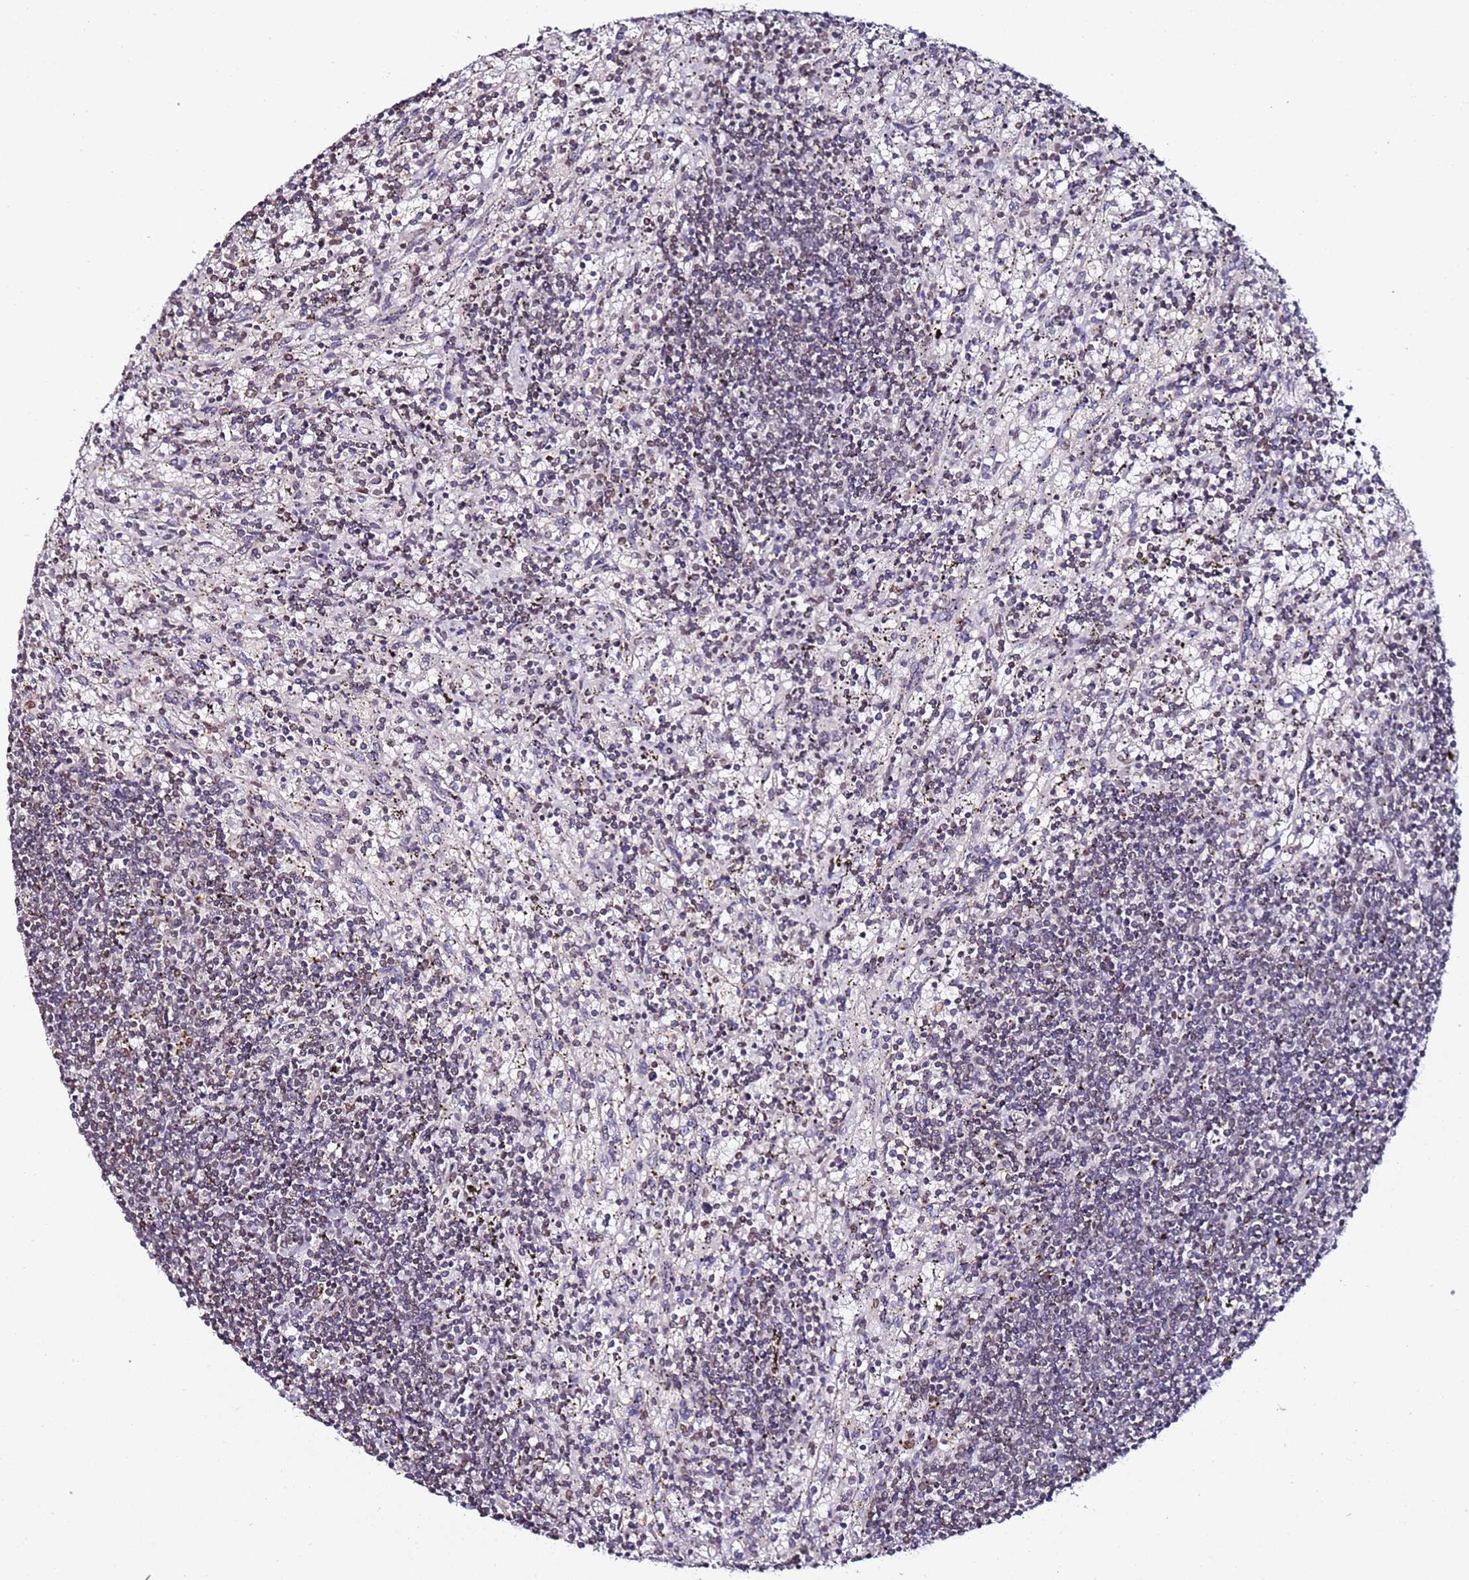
{"staining": {"intensity": "negative", "quantity": "none", "location": "none"}, "tissue": "lymphoma", "cell_type": "Tumor cells", "image_type": "cancer", "snomed": [{"axis": "morphology", "description": "Malignant lymphoma, non-Hodgkin's type, Low grade"}, {"axis": "topography", "description": "Spleen"}], "caption": "Tumor cells show no significant protein expression in malignant lymphoma, non-Hodgkin's type (low-grade).", "gene": "DUSP28", "patient": {"sex": "male", "age": 76}}